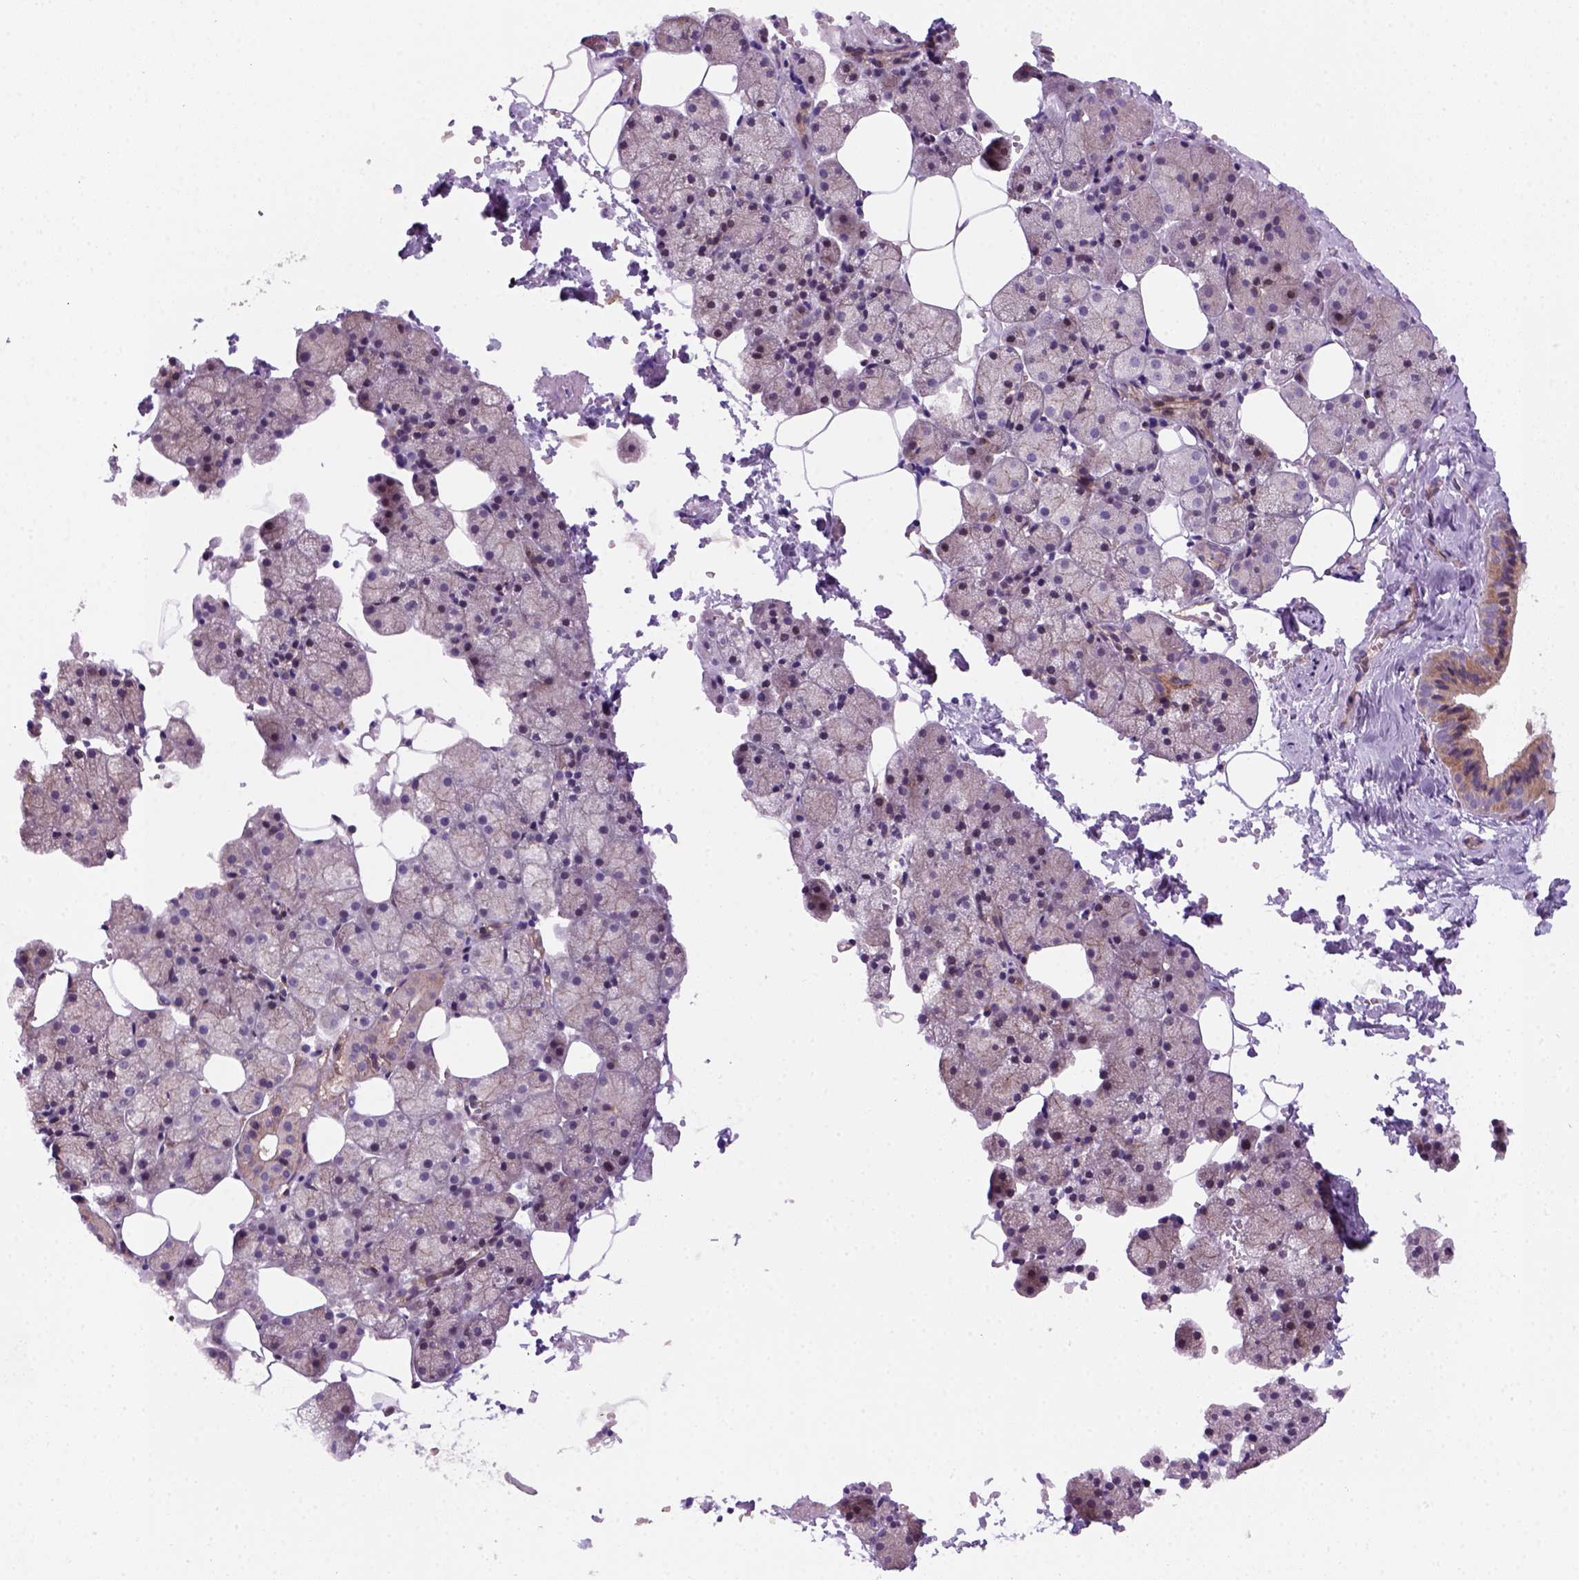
{"staining": {"intensity": "moderate", "quantity": "<25%", "location": "cytoplasmic/membranous"}, "tissue": "salivary gland", "cell_type": "Glandular cells", "image_type": "normal", "snomed": [{"axis": "morphology", "description": "Normal tissue, NOS"}, {"axis": "topography", "description": "Salivary gland"}], "caption": "Brown immunohistochemical staining in normal salivary gland exhibits moderate cytoplasmic/membranous staining in approximately <25% of glandular cells. (DAB = brown stain, brightfield microscopy at high magnification).", "gene": "VSTM5", "patient": {"sex": "male", "age": 38}}